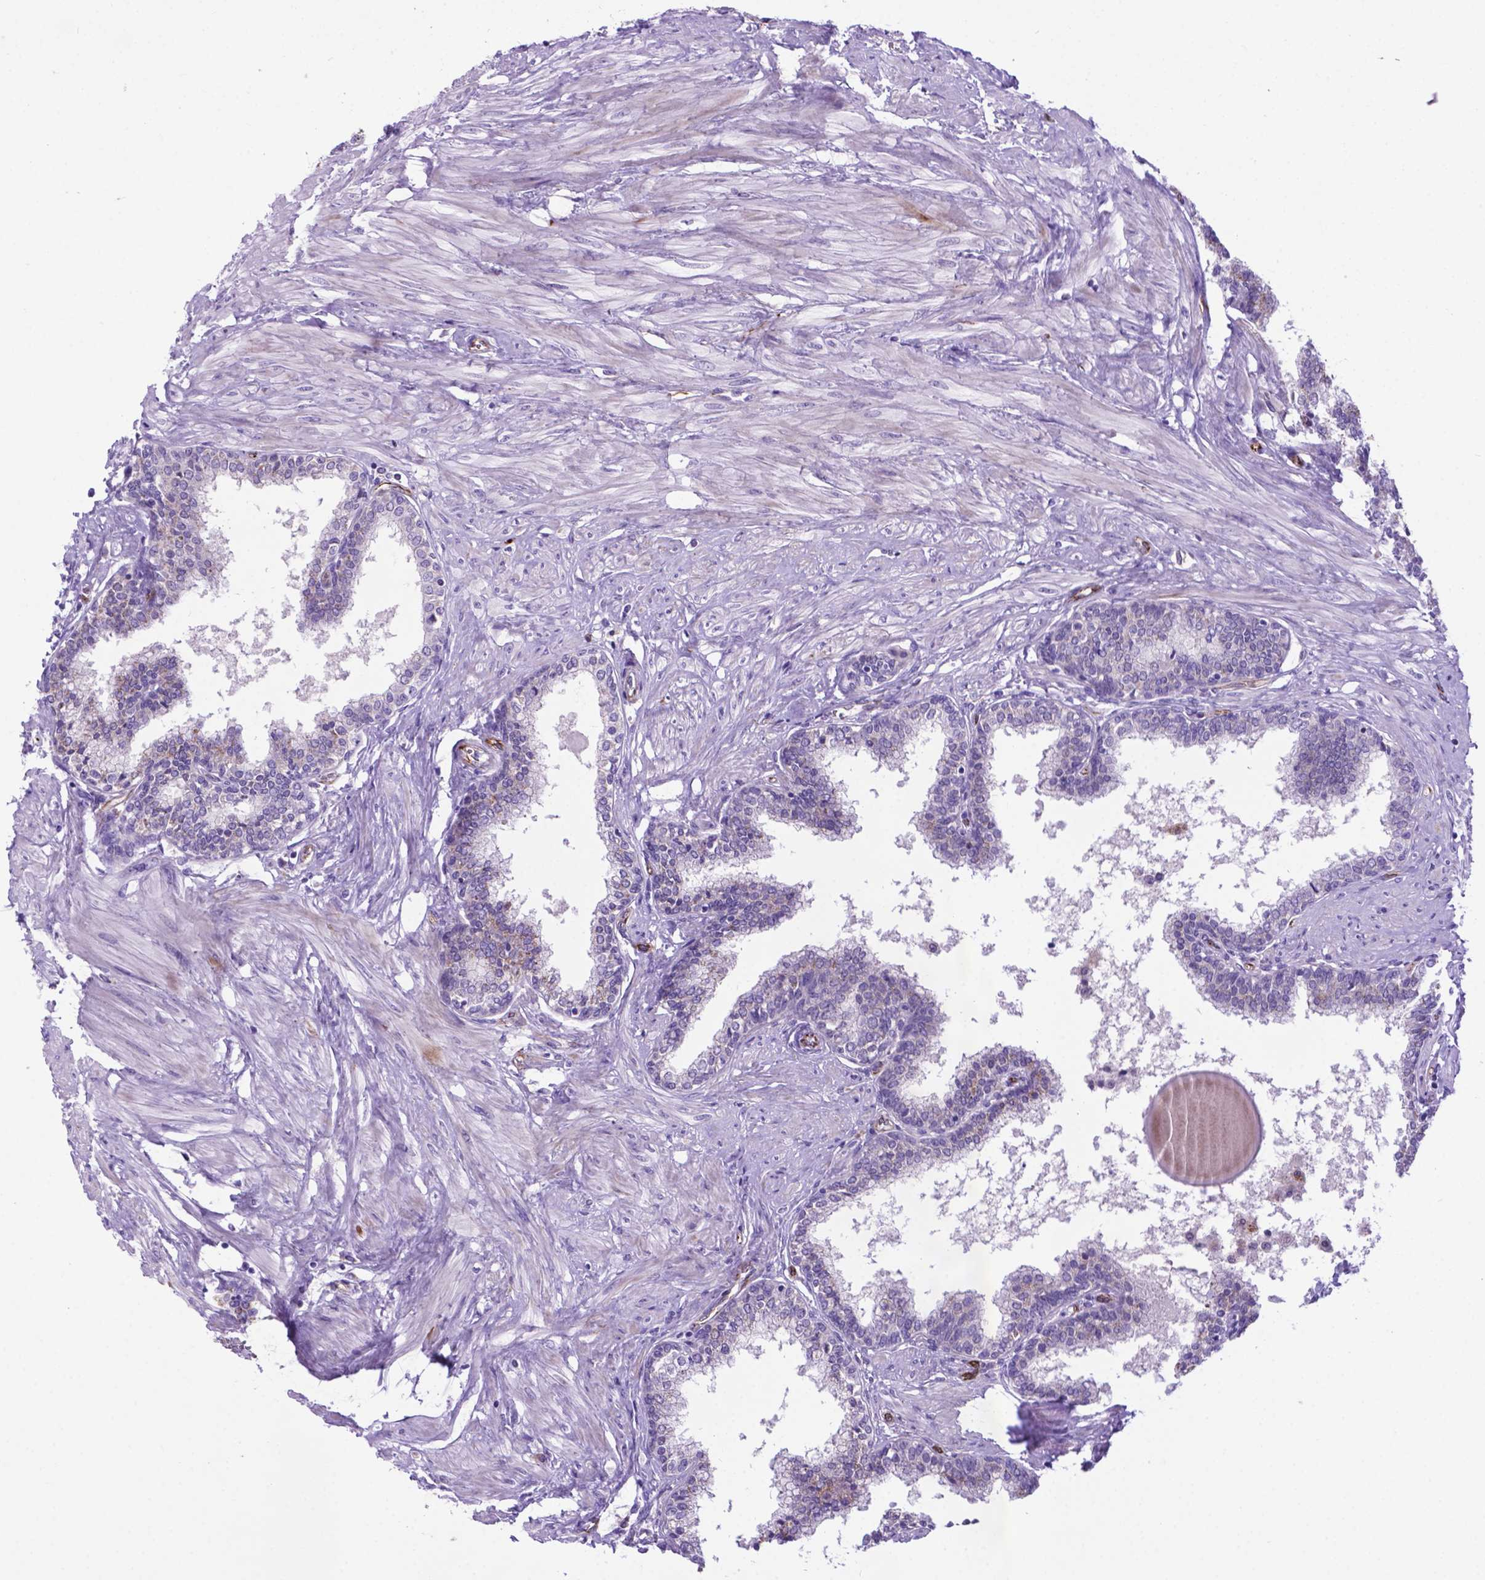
{"staining": {"intensity": "moderate", "quantity": "25%-75%", "location": "cytoplasmic/membranous"}, "tissue": "prostate", "cell_type": "Glandular cells", "image_type": "normal", "snomed": [{"axis": "morphology", "description": "Normal tissue, NOS"}, {"axis": "topography", "description": "Prostate"}], "caption": "About 25%-75% of glandular cells in benign human prostate reveal moderate cytoplasmic/membranous protein expression as visualized by brown immunohistochemical staining.", "gene": "LZTR1", "patient": {"sex": "male", "age": 55}}